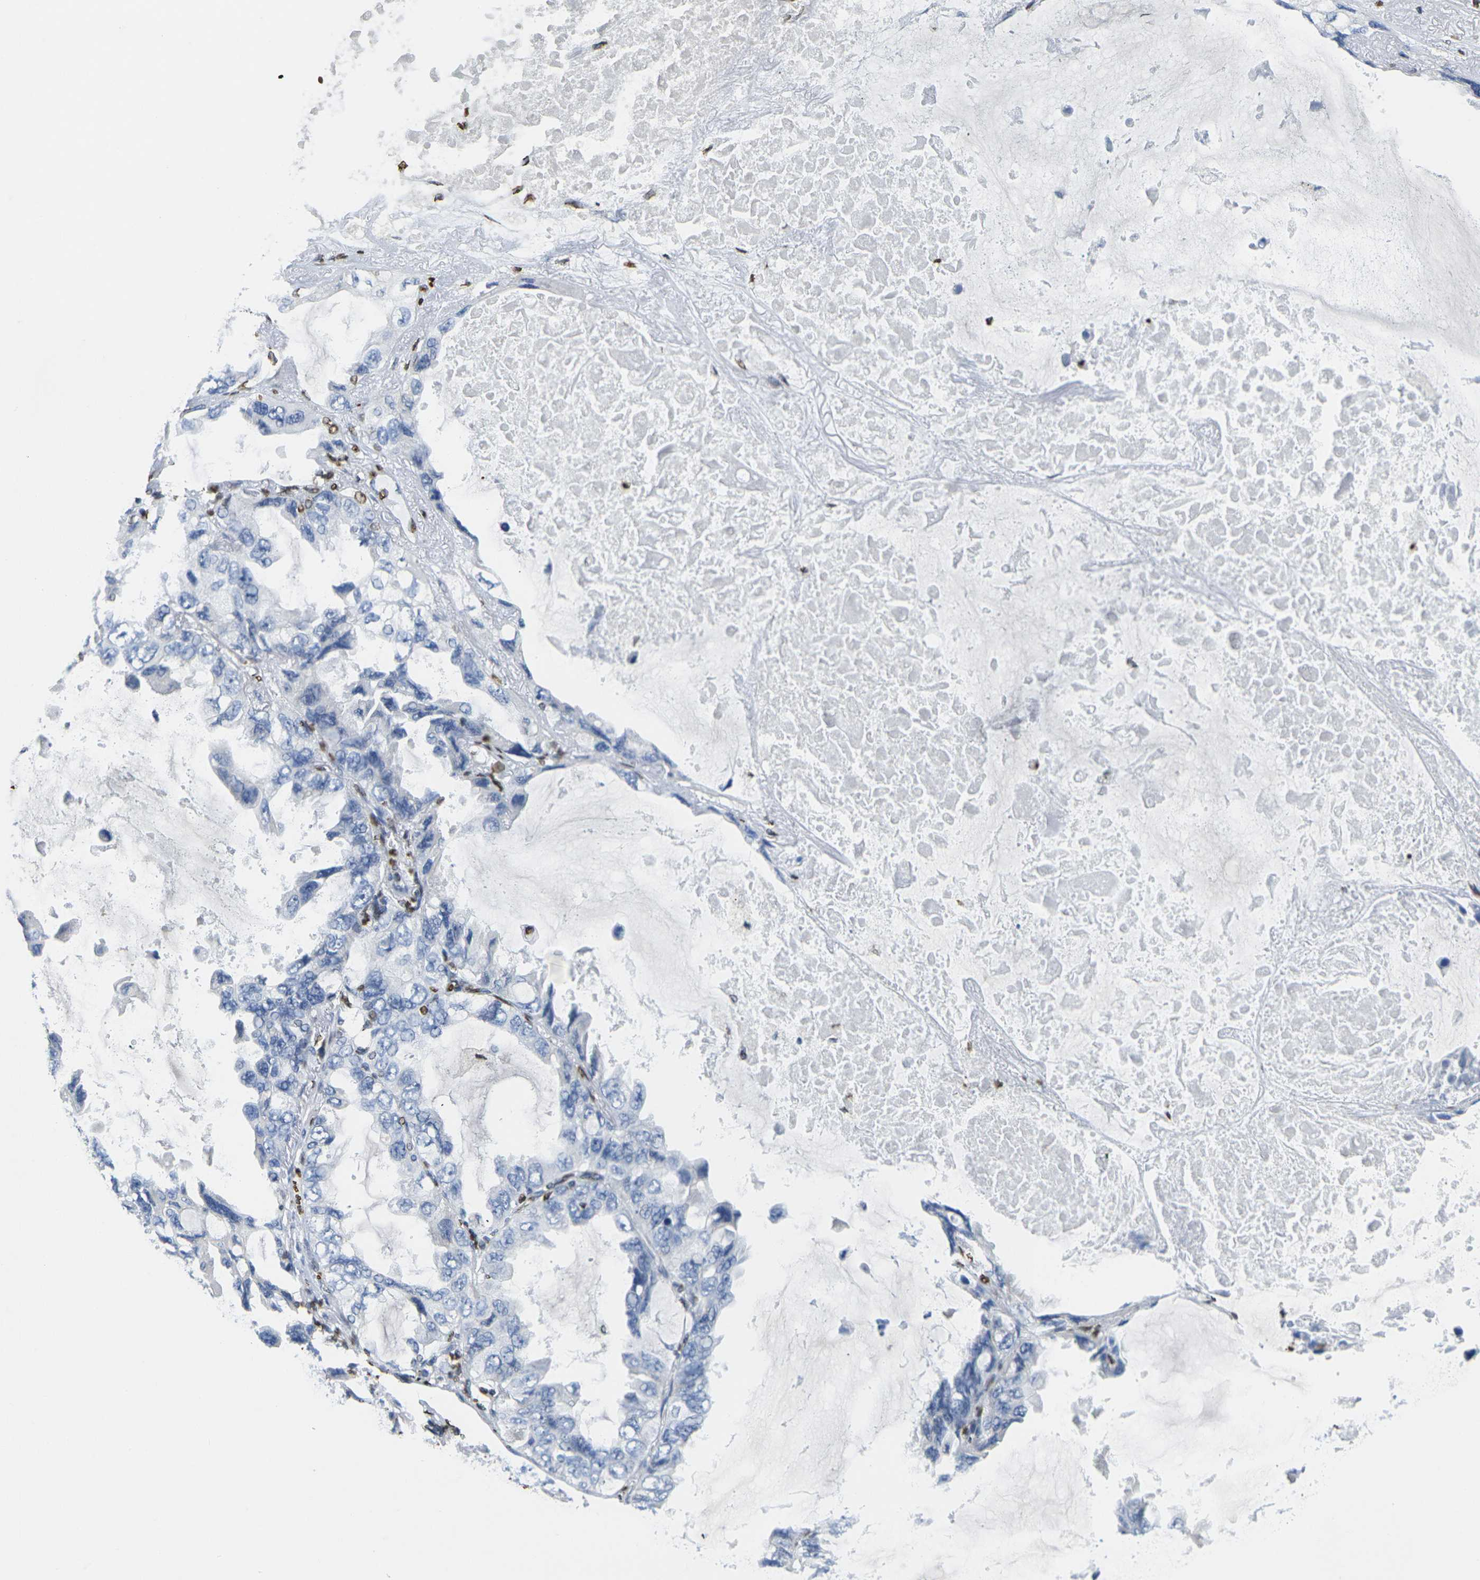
{"staining": {"intensity": "negative", "quantity": "none", "location": "none"}, "tissue": "lung cancer", "cell_type": "Tumor cells", "image_type": "cancer", "snomed": [{"axis": "morphology", "description": "Squamous cell carcinoma, NOS"}, {"axis": "topography", "description": "Lung"}], "caption": "Tumor cells show no significant protein expression in lung cancer (squamous cell carcinoma).", "gene": "DRAXIN", "patient": {"sex": "female", "age": 73}}